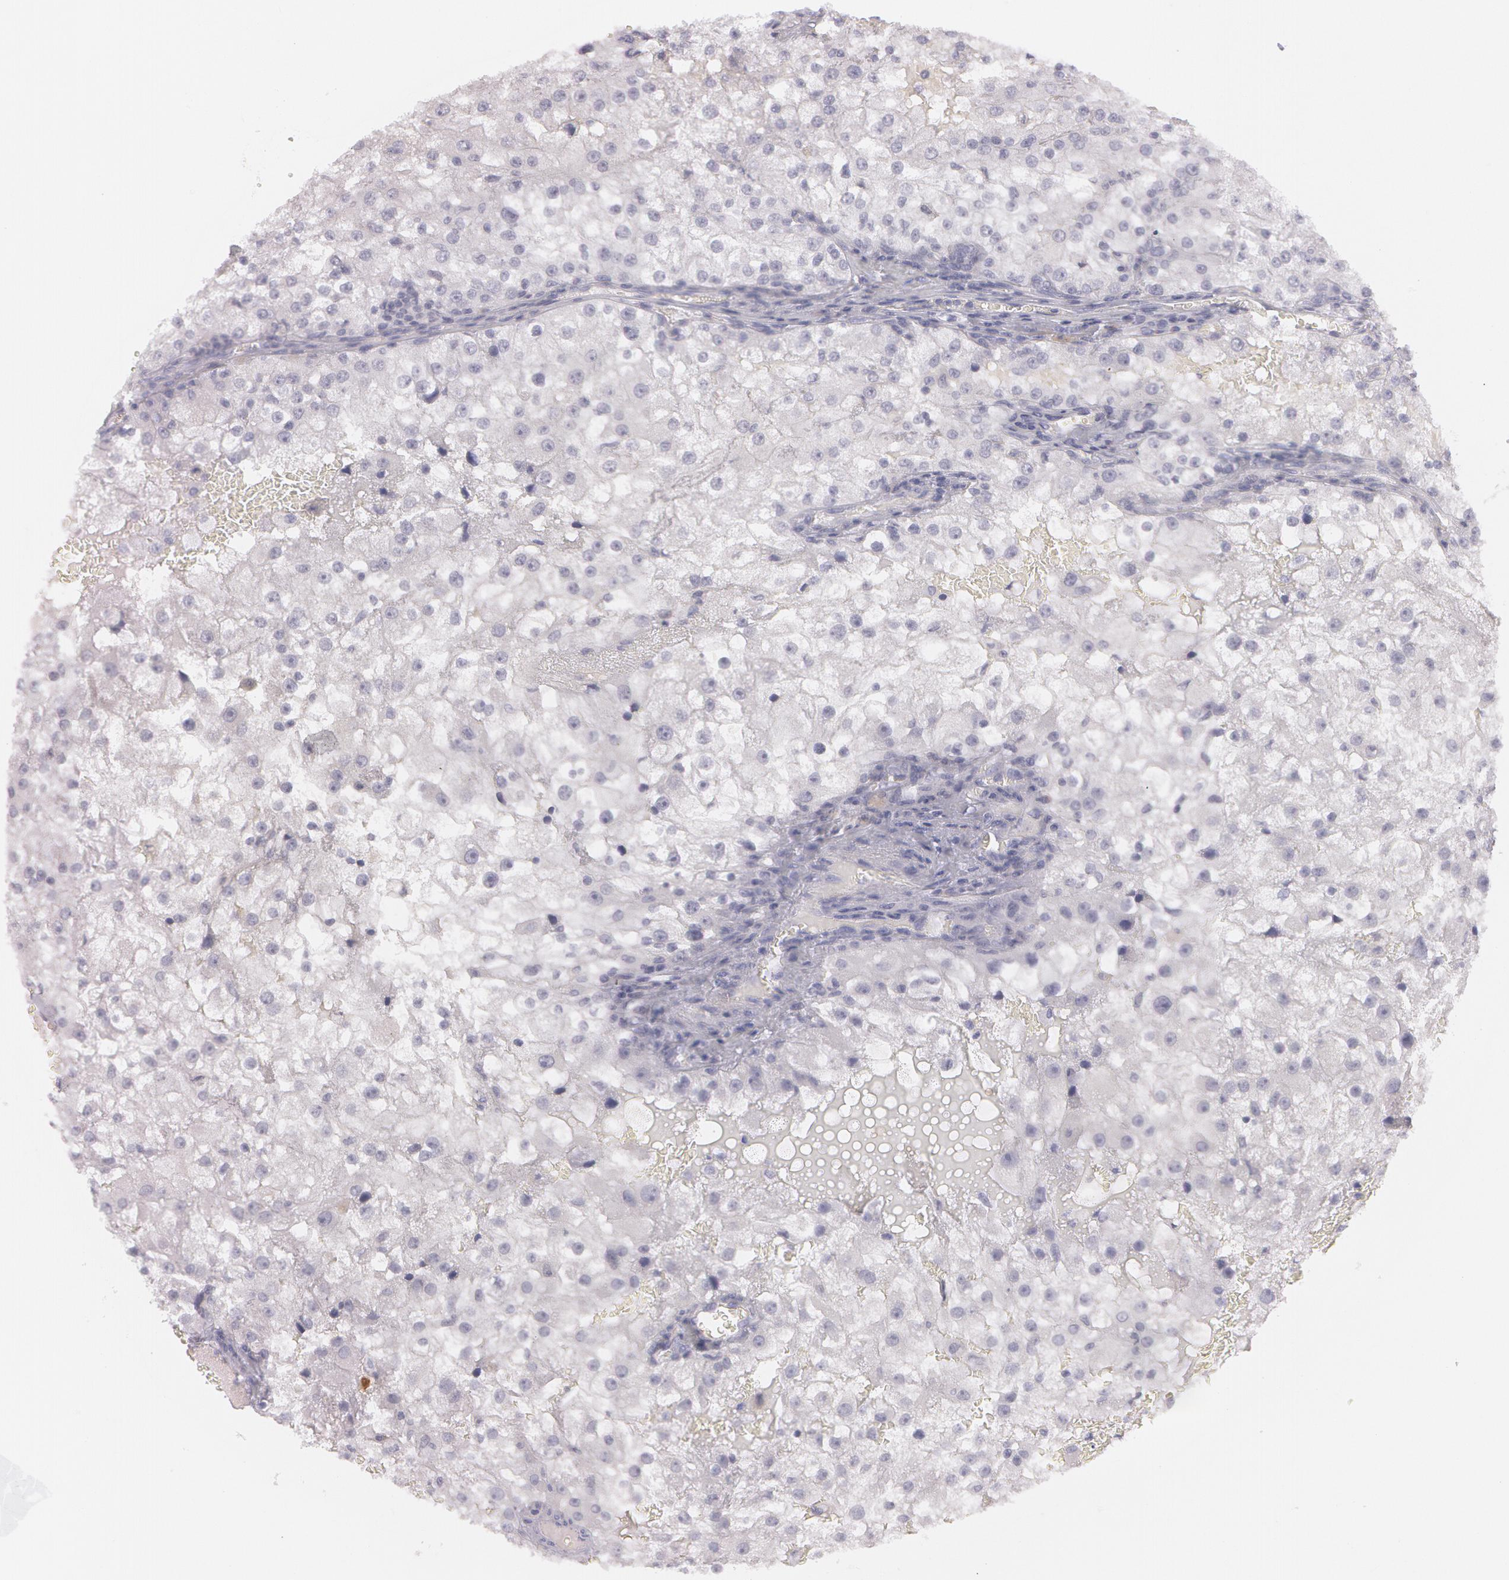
{"staining": {"intensity": "negative", "quantity": "none", "location": "none"}, "tissue": "renal cancer", "cell_type": "Tumor cells", "image_type": "cancer", "snomed": [{"axis": "morphology", "description": "Adenocarcinoma, NOS"}, {"axis": "topography", "description": "Kidney"}], "caption": "DAB (3,3'-diaminobenzidine) immunohistochemical staining of renal cancer (adenocarcinoma) reveals no significant positivity in tumor cells.", "gene": "IL1RN", "patient": {"sex": "female", "age": 74}}